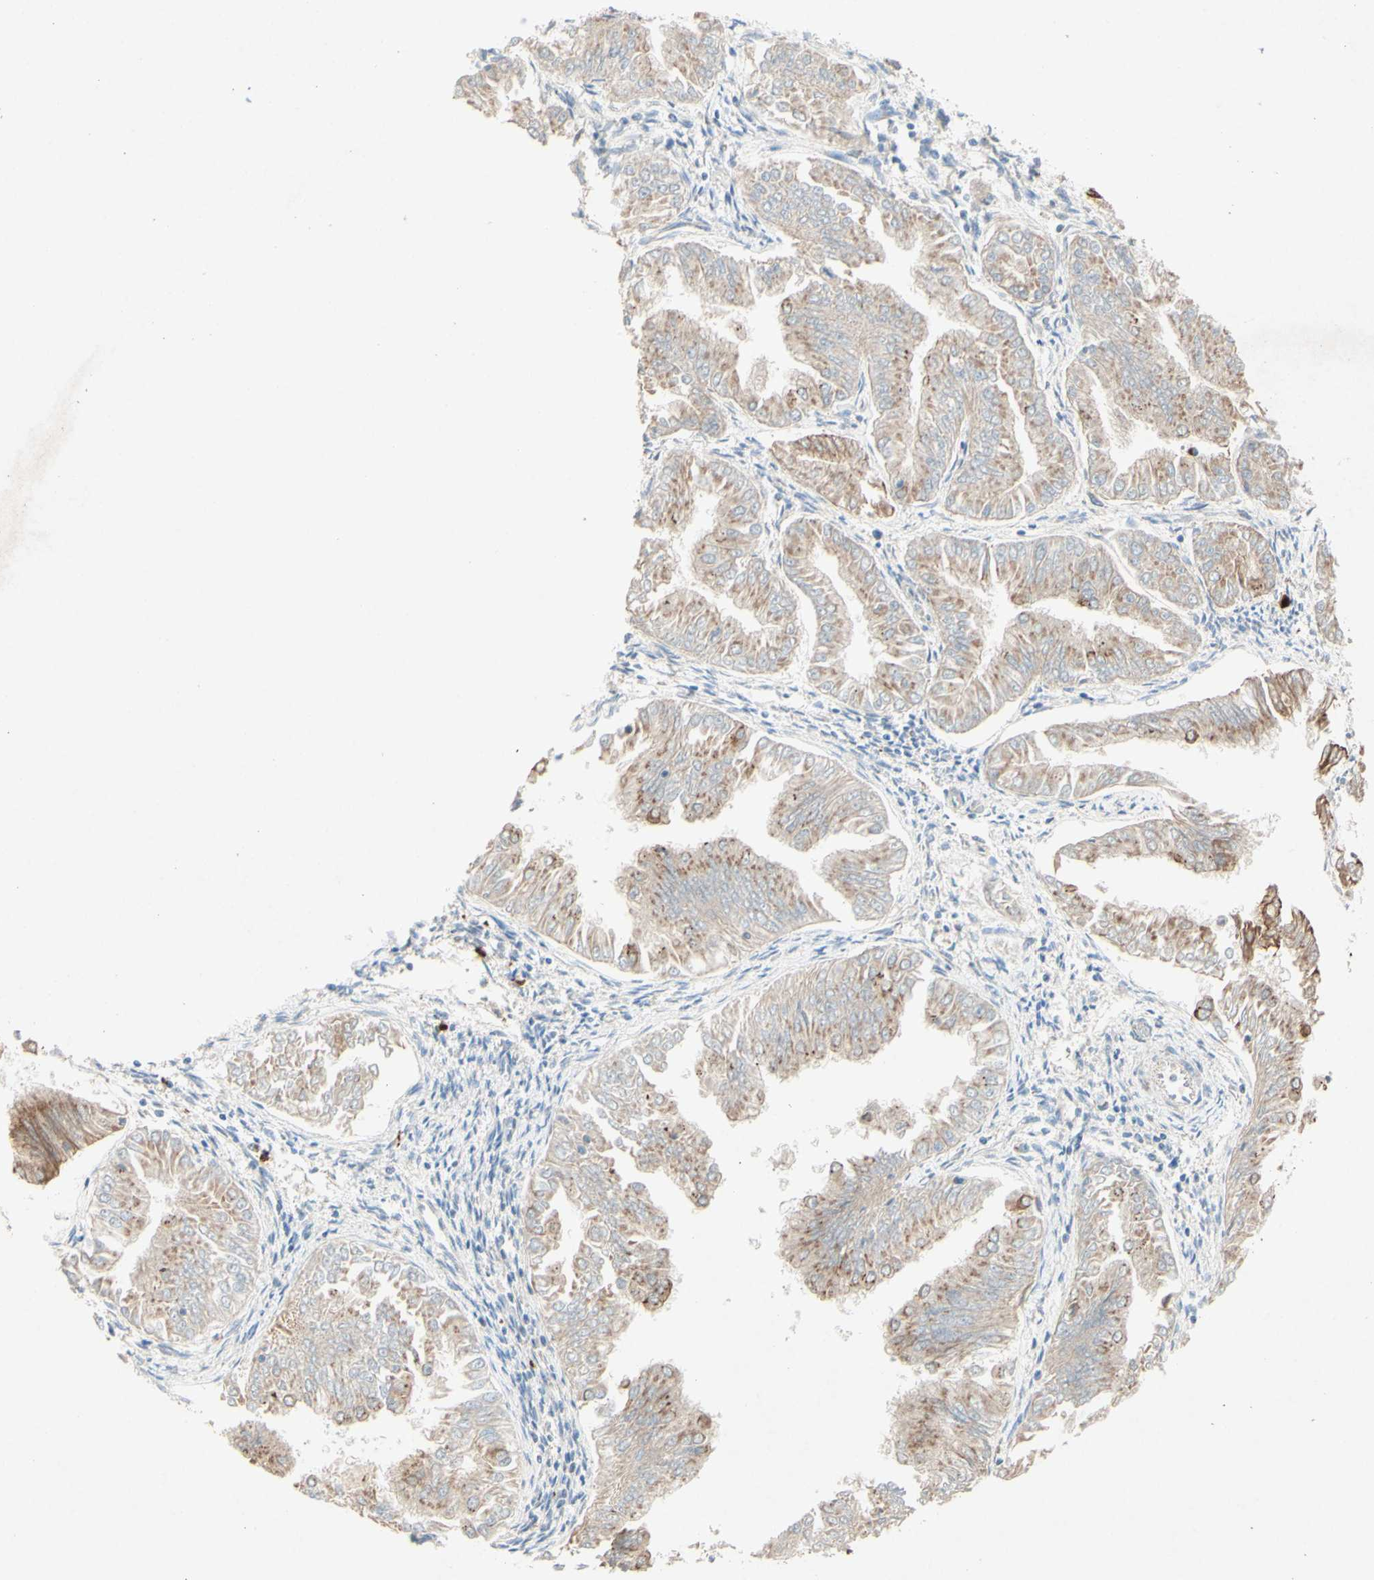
{"staining": {"intensity": "weak", "quantity": ">75%", "location": "cytoplasmic/membranous"}, "tissue": "endometrial cancer", "cell_type": "Tumor cells", "image_type": "cancer", "snomed": [{"axis": "morphology", "description": "Adenocarcinoma, NOS"}, {"axis": "topography", "description": "Endometrium"}], "caption": "Tumor cells display low levels of weak cytoplasmic/membranous expression in about >75% of cells in human endometrial adenocarcinoma.", "gene": "MTM1", "patient": {"sex": "female", "age": 53}}